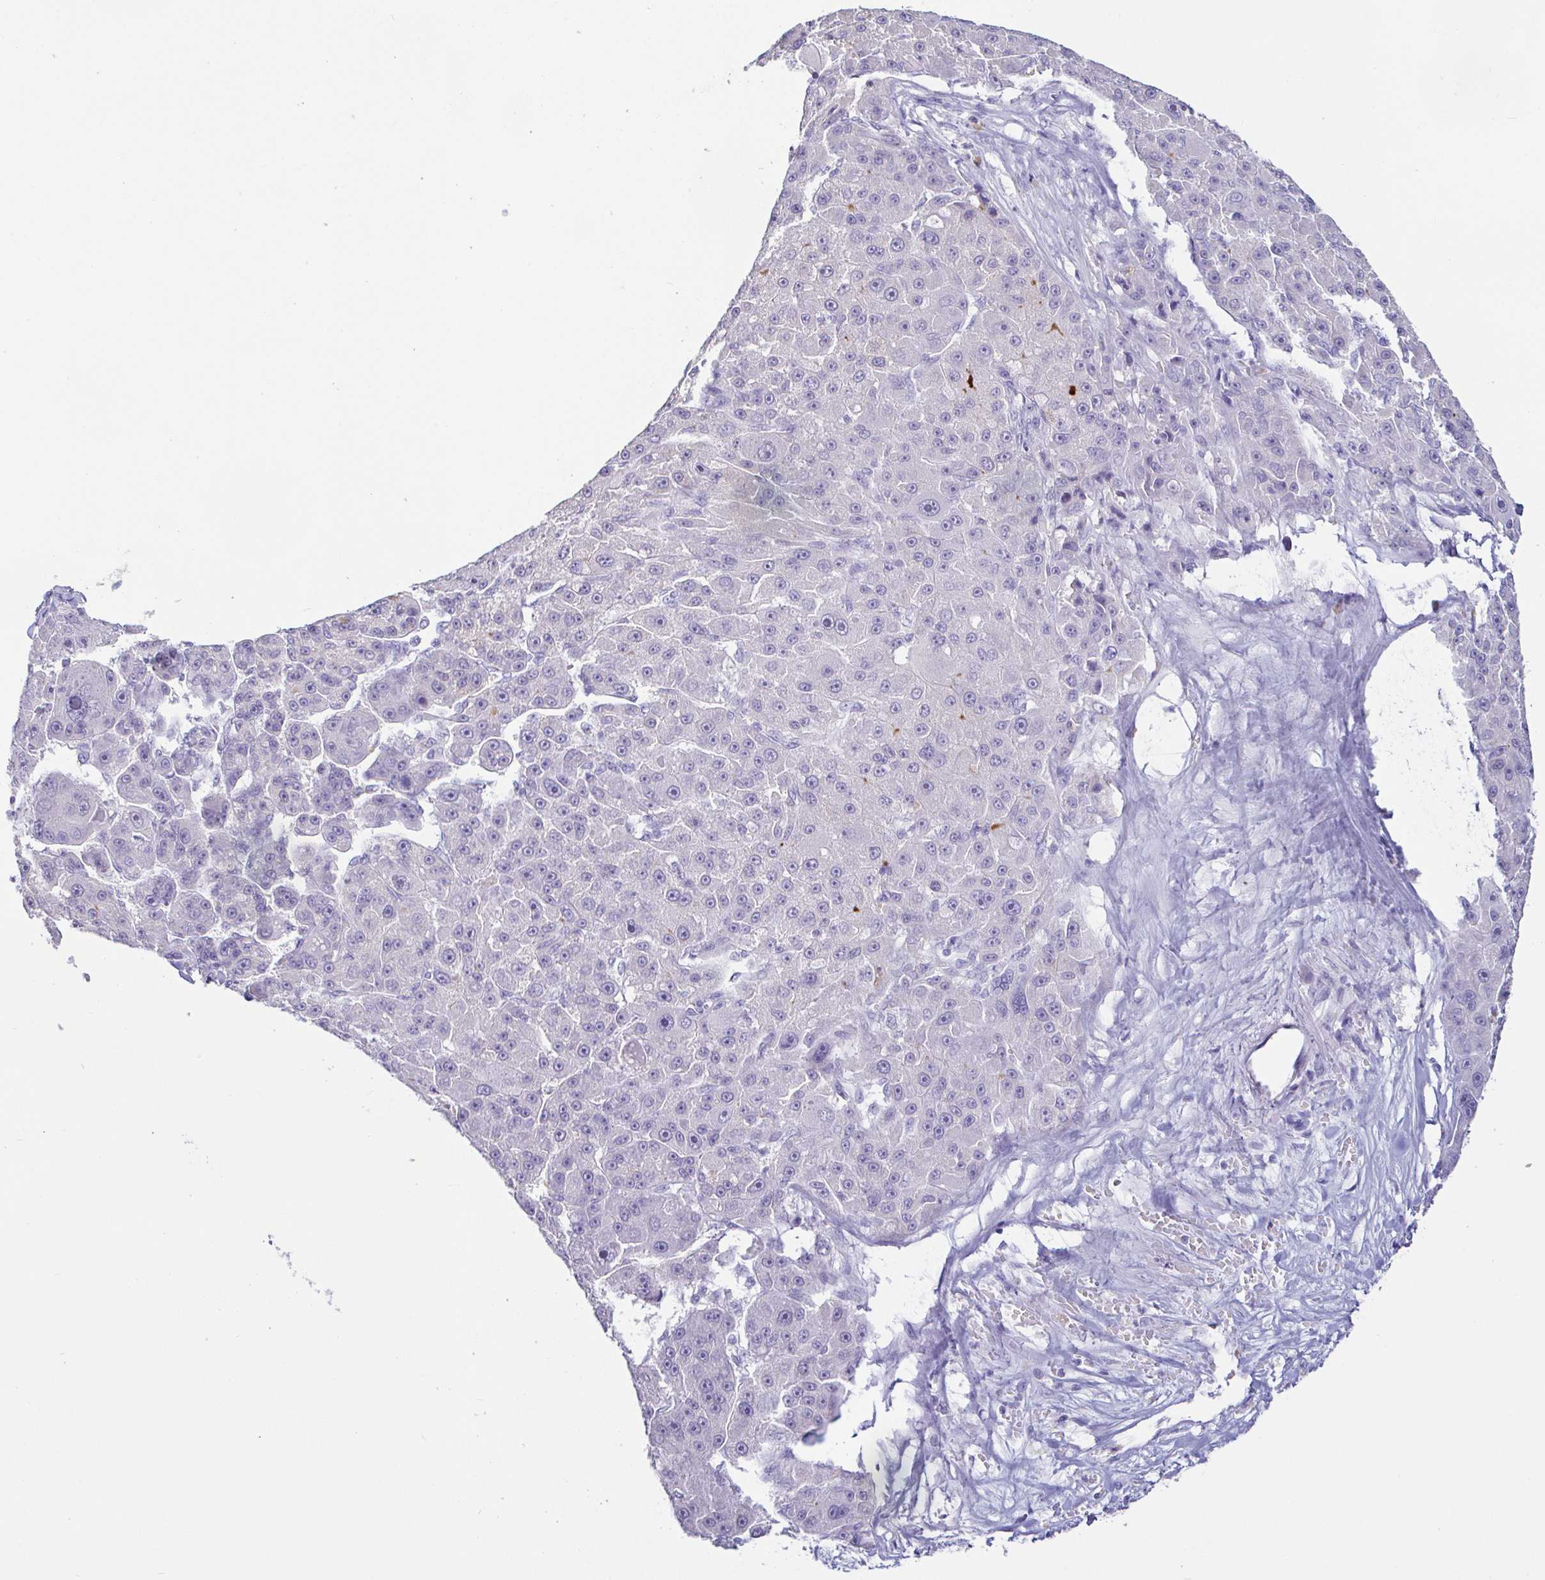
{"staining": {"intensity": "negative", "quantity": "none", "location": "none"}, "tissue": "liver cancer", "cell_type": "Tumor cells", "image_type": "cancer", "snomed": [{"axis": "morphology", "description": "Carcinoma, Hepatocellular, NOS"}, {"axis": "topography", "description": "Liver"}], "caption": "Photomicrograph shows no significant protein expression in tumor cells of liver hepatocellular carcinoma. (DAB (3,3'-diaminobenzidine) IHC with hematoxylin counter stain).", "gene": "SAA4", "patient": {"sex": "male", "age": 76}}